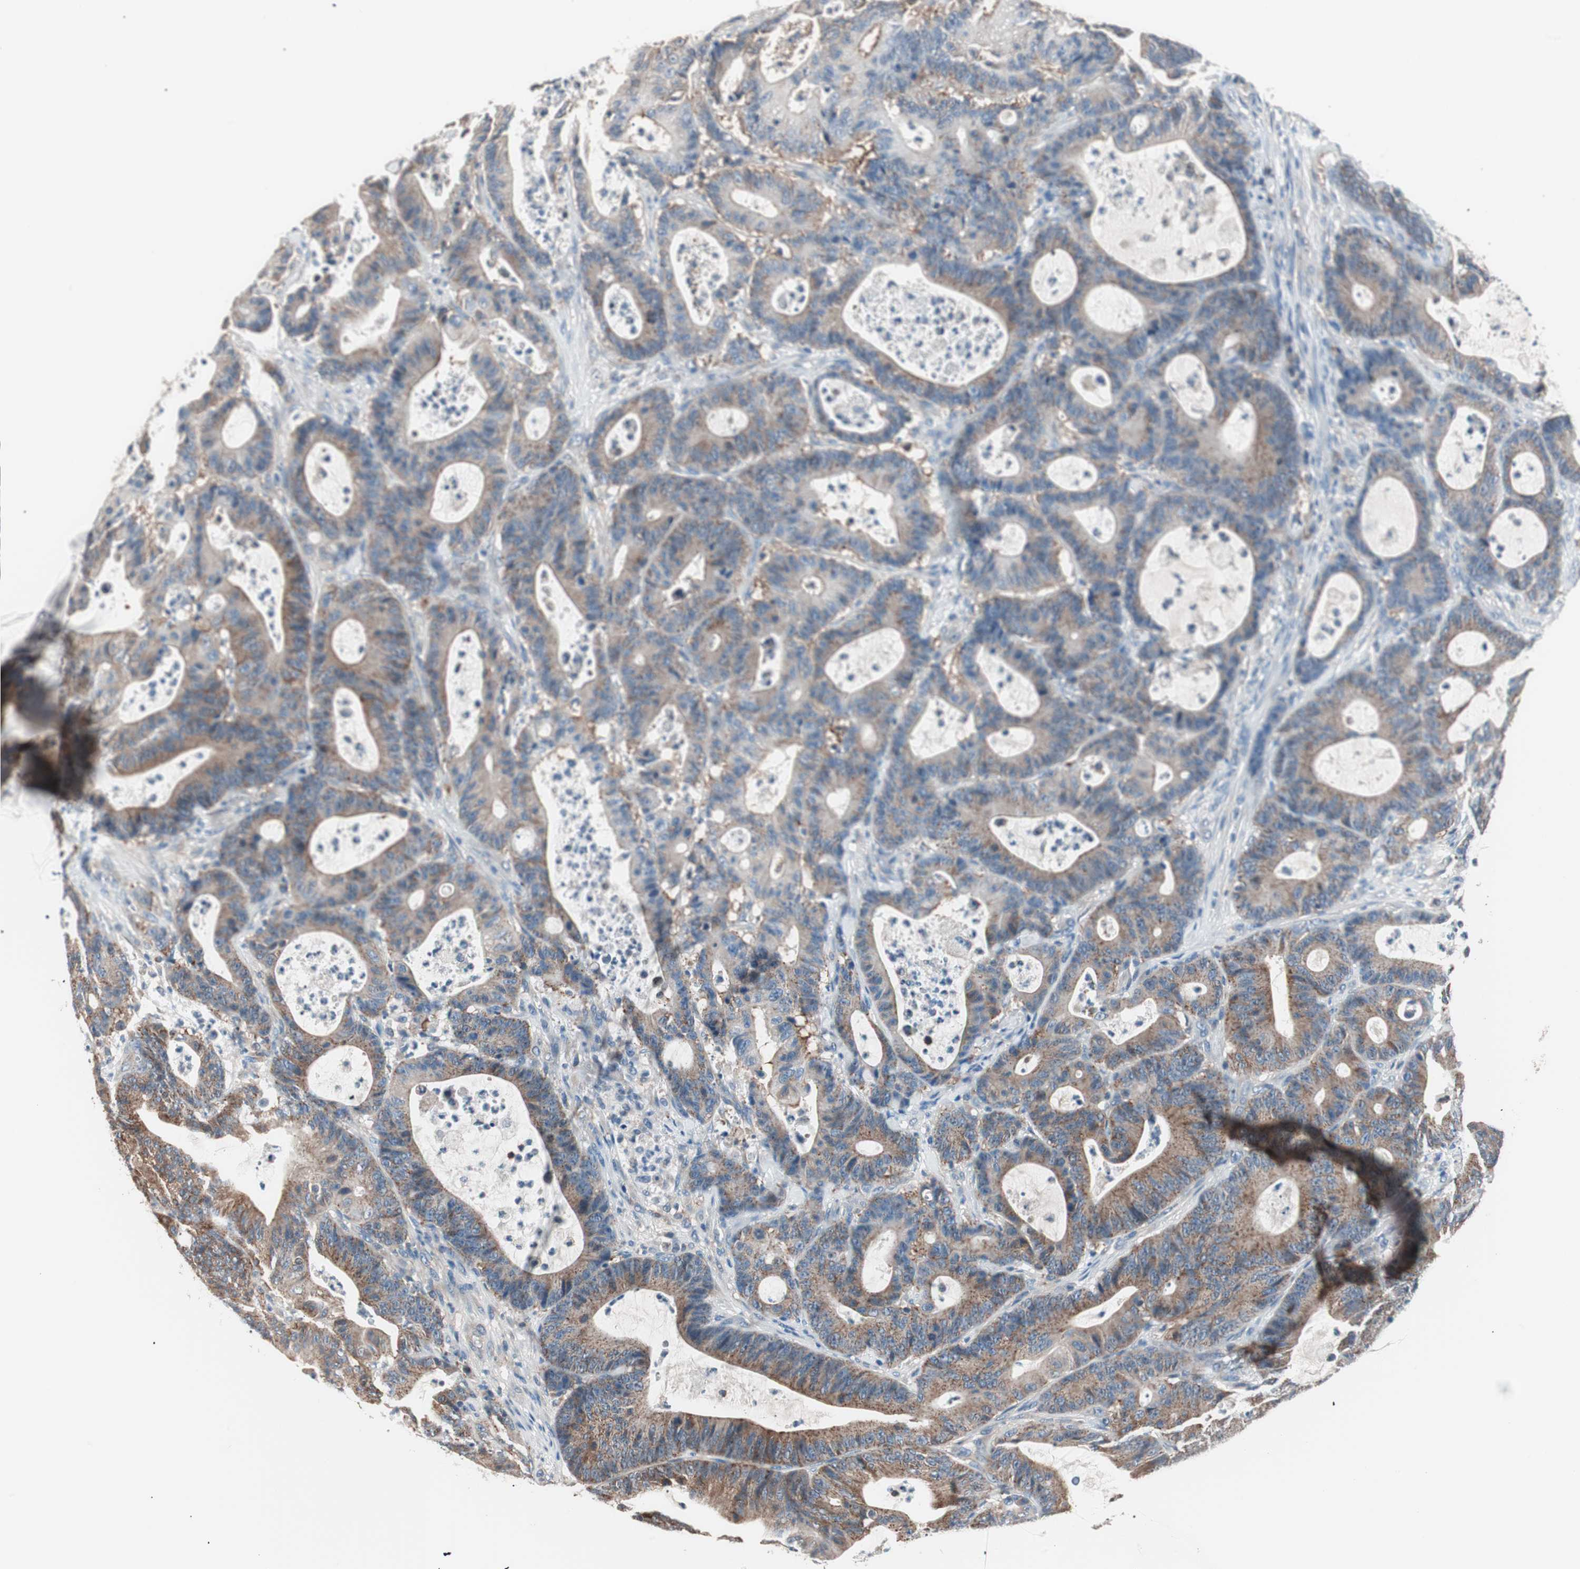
{"staining": {"intensity": "weak", "quantity": "25%-75%", "location": "cytoplasmic/membranous"}, "tissue": "colorectal cancer", "cell_type": "Tumor cells", "image_type": "cancer", "snomed": [{"axis": "morphology", "description": "Adenocarcinoma, NOS"}, {"axis": "topography", "description": "Colon"}], "caption": "Immunohistochemistry histopathology image of human colorectal cancer (adenocarcinoma) stained for a protein (brown), which displays low levels of weak cytoplasmic/membranous expression in approximately 25%-75% of tumor cells.", "gene": "RAD54B", "patient": {"sex": "female", "age": 84}}